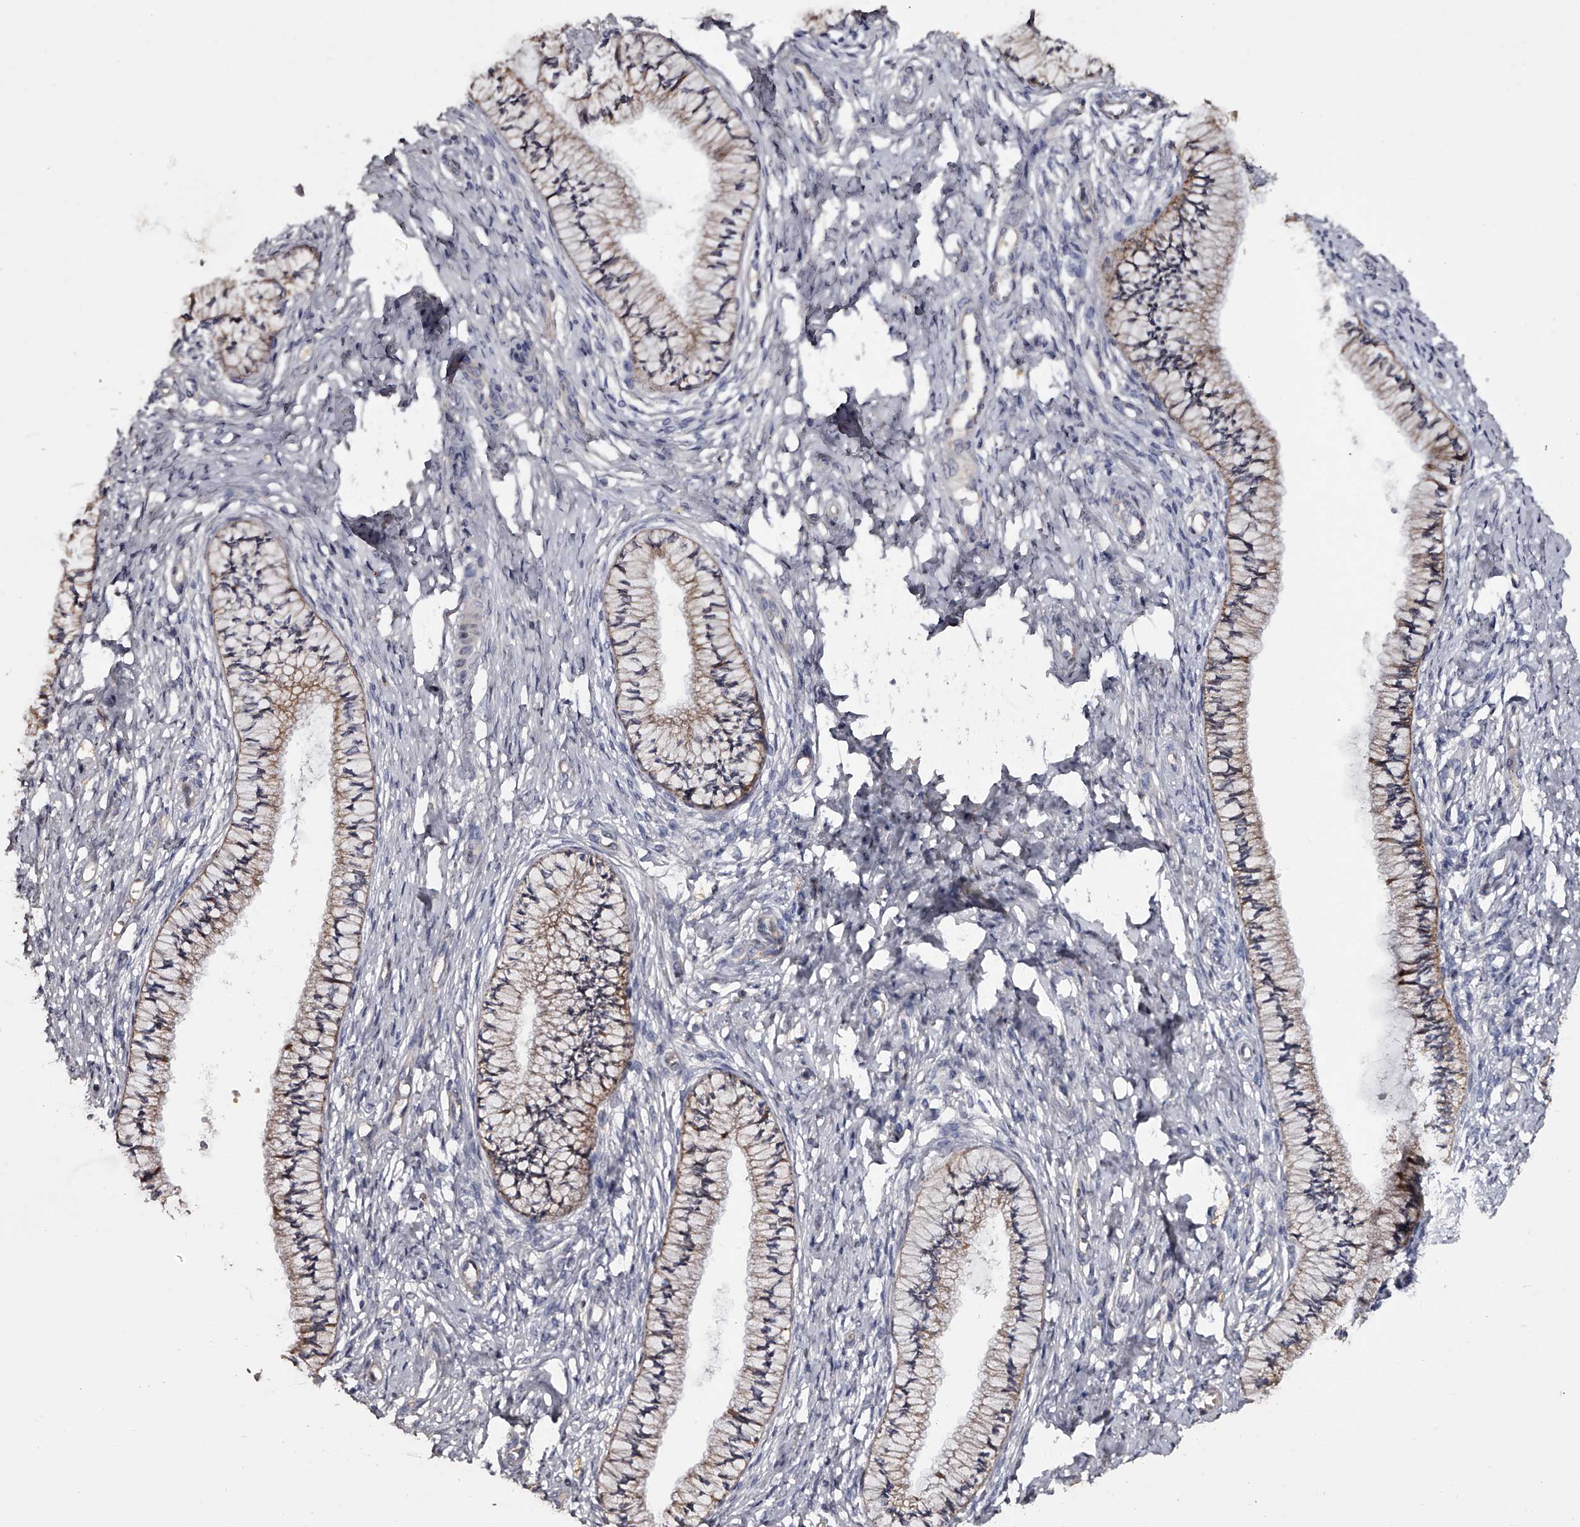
{"staining": {"intensity": "weak", "quantity": ">75%", "location": "cytoplasmic/membranous"}, "tissue": "cervix", "cell_type": "Glandular cells", "image_type": "normal", "snomed": [{"axis": "morphology", "description": "Normal tissue, NOS"}, {"axis": "topography", "description": "Cervix"}], "caption": "High-power microscopy captured an immunohistochemistry (IHC) photomicrograph of benign cervix, revealing weak cytoplasmic/membranous expression in approximately >75% of glandular cells. (IHC, brightfield microscopy, high magnification).", "gene": "MDN1", "patient": {"sex": "female", "age": 36}}